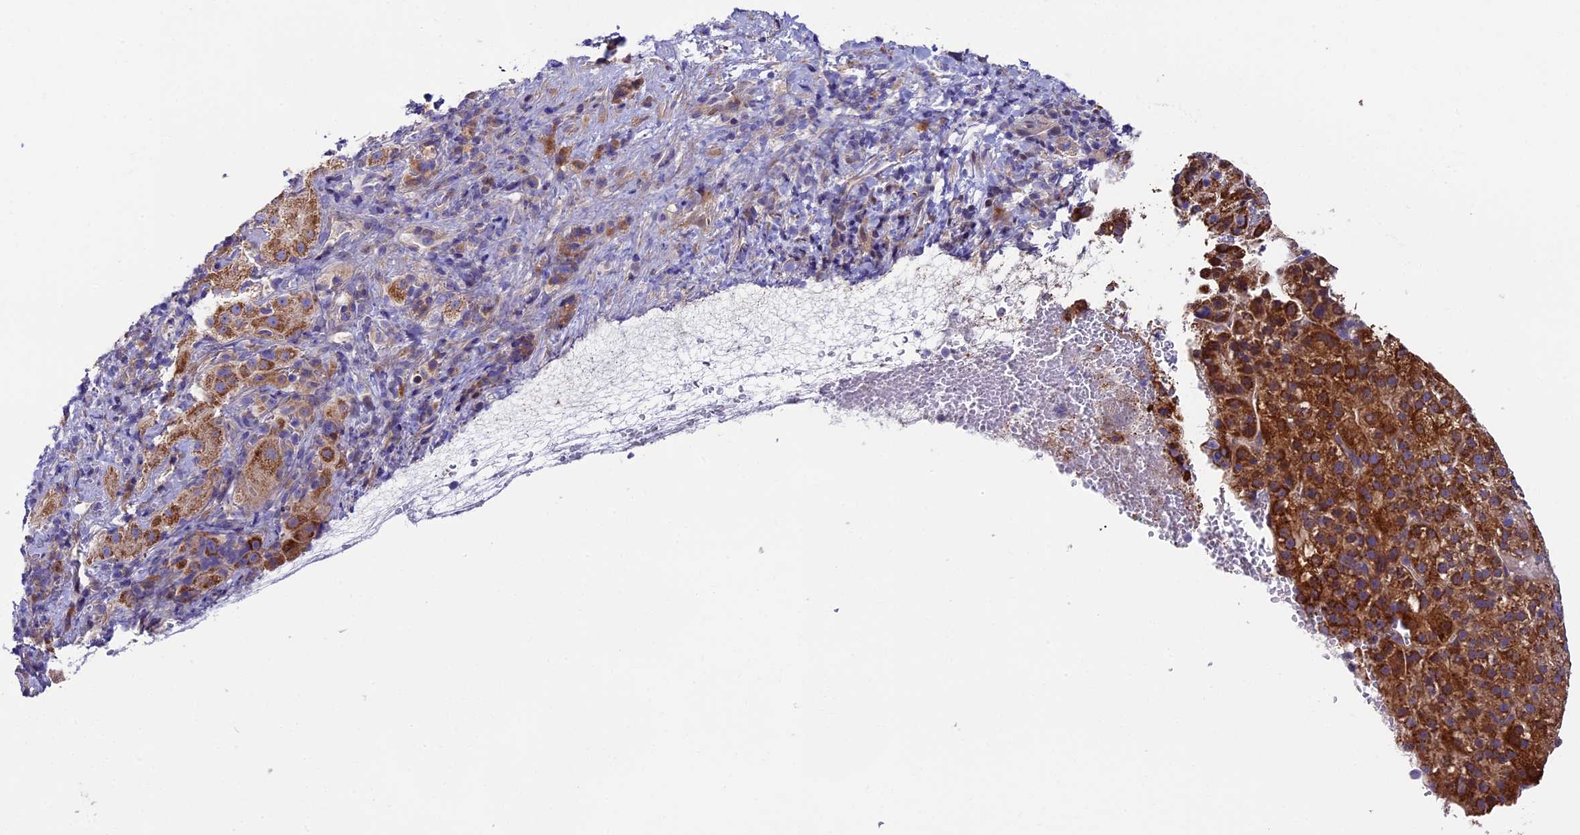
{"staining": {"intensity": "strong", "quantity": ">75%", "location": "cytoplasmic/membranous"}, "tissue": "liver cancer", "cell_type": "Tumor cells", "image_type": "cancer", "snomed": [{"axis": "morphology", "description": "Carcinoma, Hepatocellular, NOS"}, {"axis": "topography", "description": "Liver"}], "caption": "This image reveals hepatocellular carcinoma (liver) stained with immunohistochemistry to label a protein in brown. The cytoplasmic/membranous of tumor cells show strong positivity for the protein. Nuclei are counter-stained blue.", "gene": "PIGU", "patient": {"sex": "female", "age": 58}}